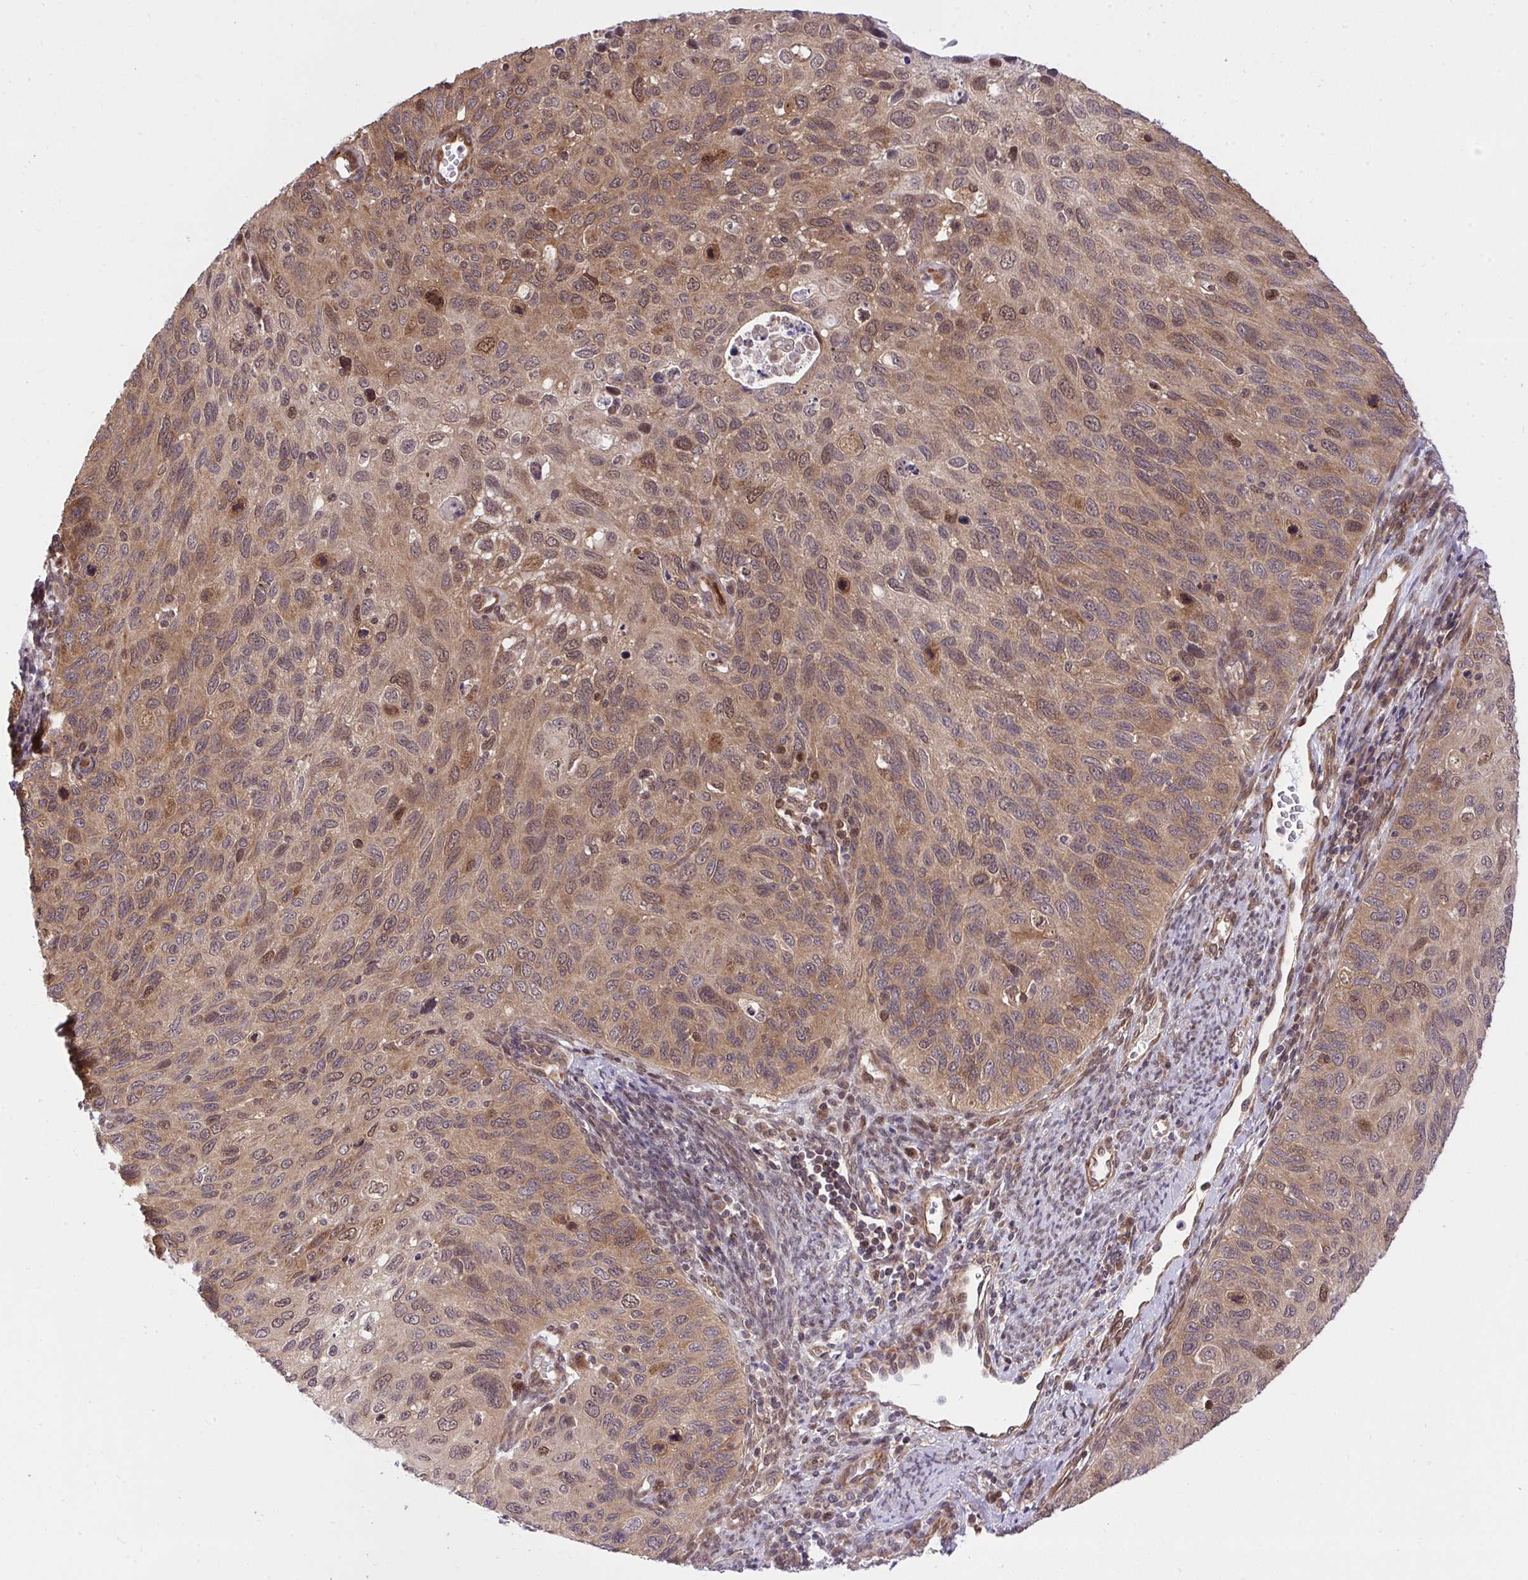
{"staining": {"intensity": "moderate", "quantity": ">75%", "location": "cytoplasmic/membranous"}, "tissue": "cervical cancer", "cell_type": "Tumor cells", "image_type": "cancer", "snomed": [{"axis": "morphology", "description": "Squamous cell carcinoma, NOS"}, {"axis": "topography", "description": "Cervix"}], "caption": "Brown immunohistochemical staining in cervical cancer (squamous cell carcinoma) exhibits moderate cytoplasmic/membranous positivity in approximately >75% of tumor cells. The protein is shown in brown color, while the nuclei are stained blue.", "gene": "ERI1", "patient": {"sex": "female", "age": 70}}